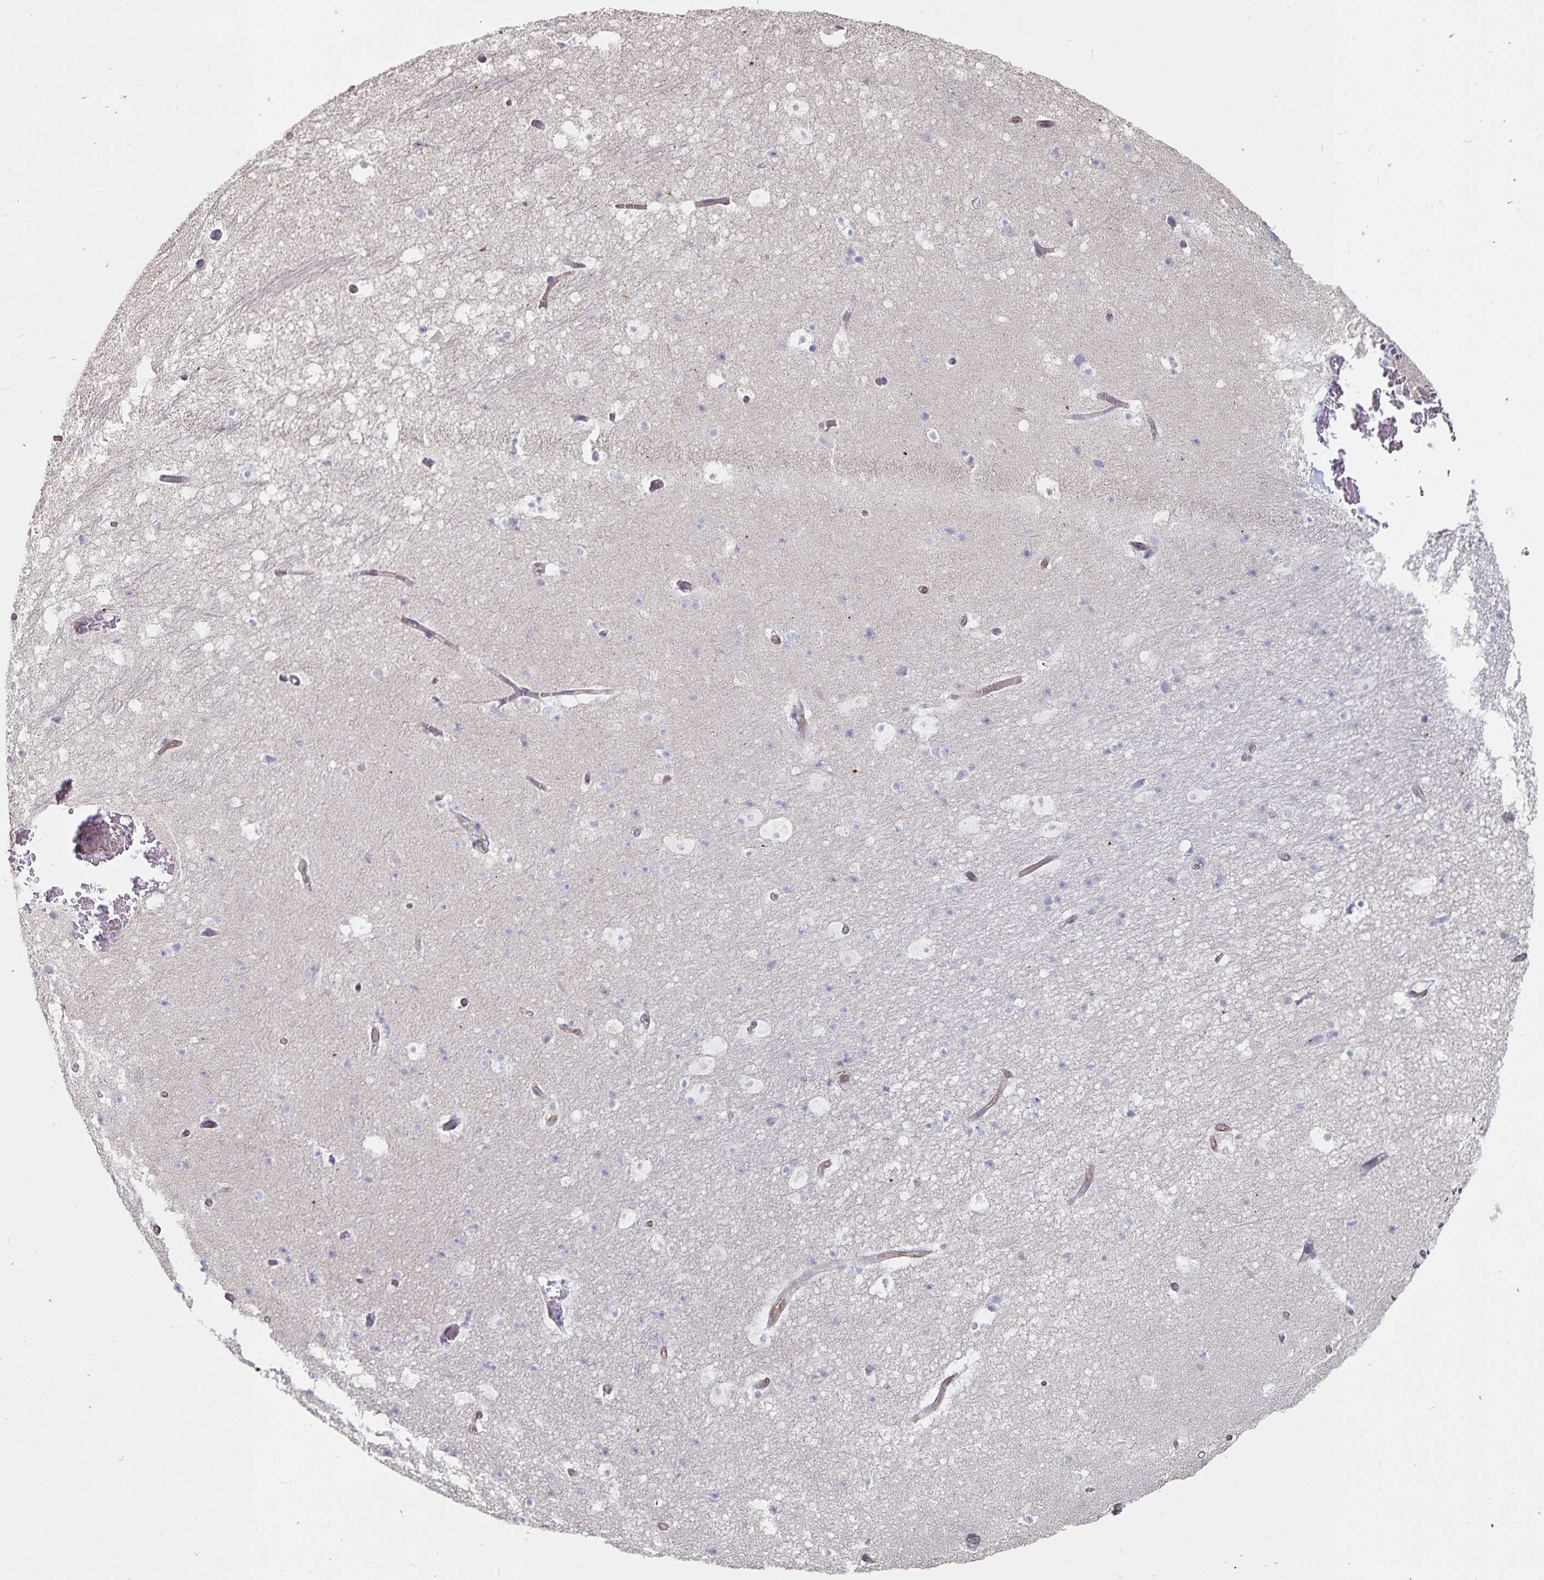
{"staining": {"intensity": "negative", "quantity": "none", "location": "none"}, "tissue": "hippocampus", "cell_type": "Glial cells", "image_type": "normal", "snomed": [{"axis": "morphology", "description": "Normal tissue, NOS"}, {"axis": "topography", "description": "Hippocampus"}], "caption": "IHC micrograph of normal hippocampus: hippocampus stained with DAB (3,3'-diaminobenzidine) displays no significant protein staining in glial cells.", "gene": "SSTR1", "patient": {"sex": "male", "age": 26}}